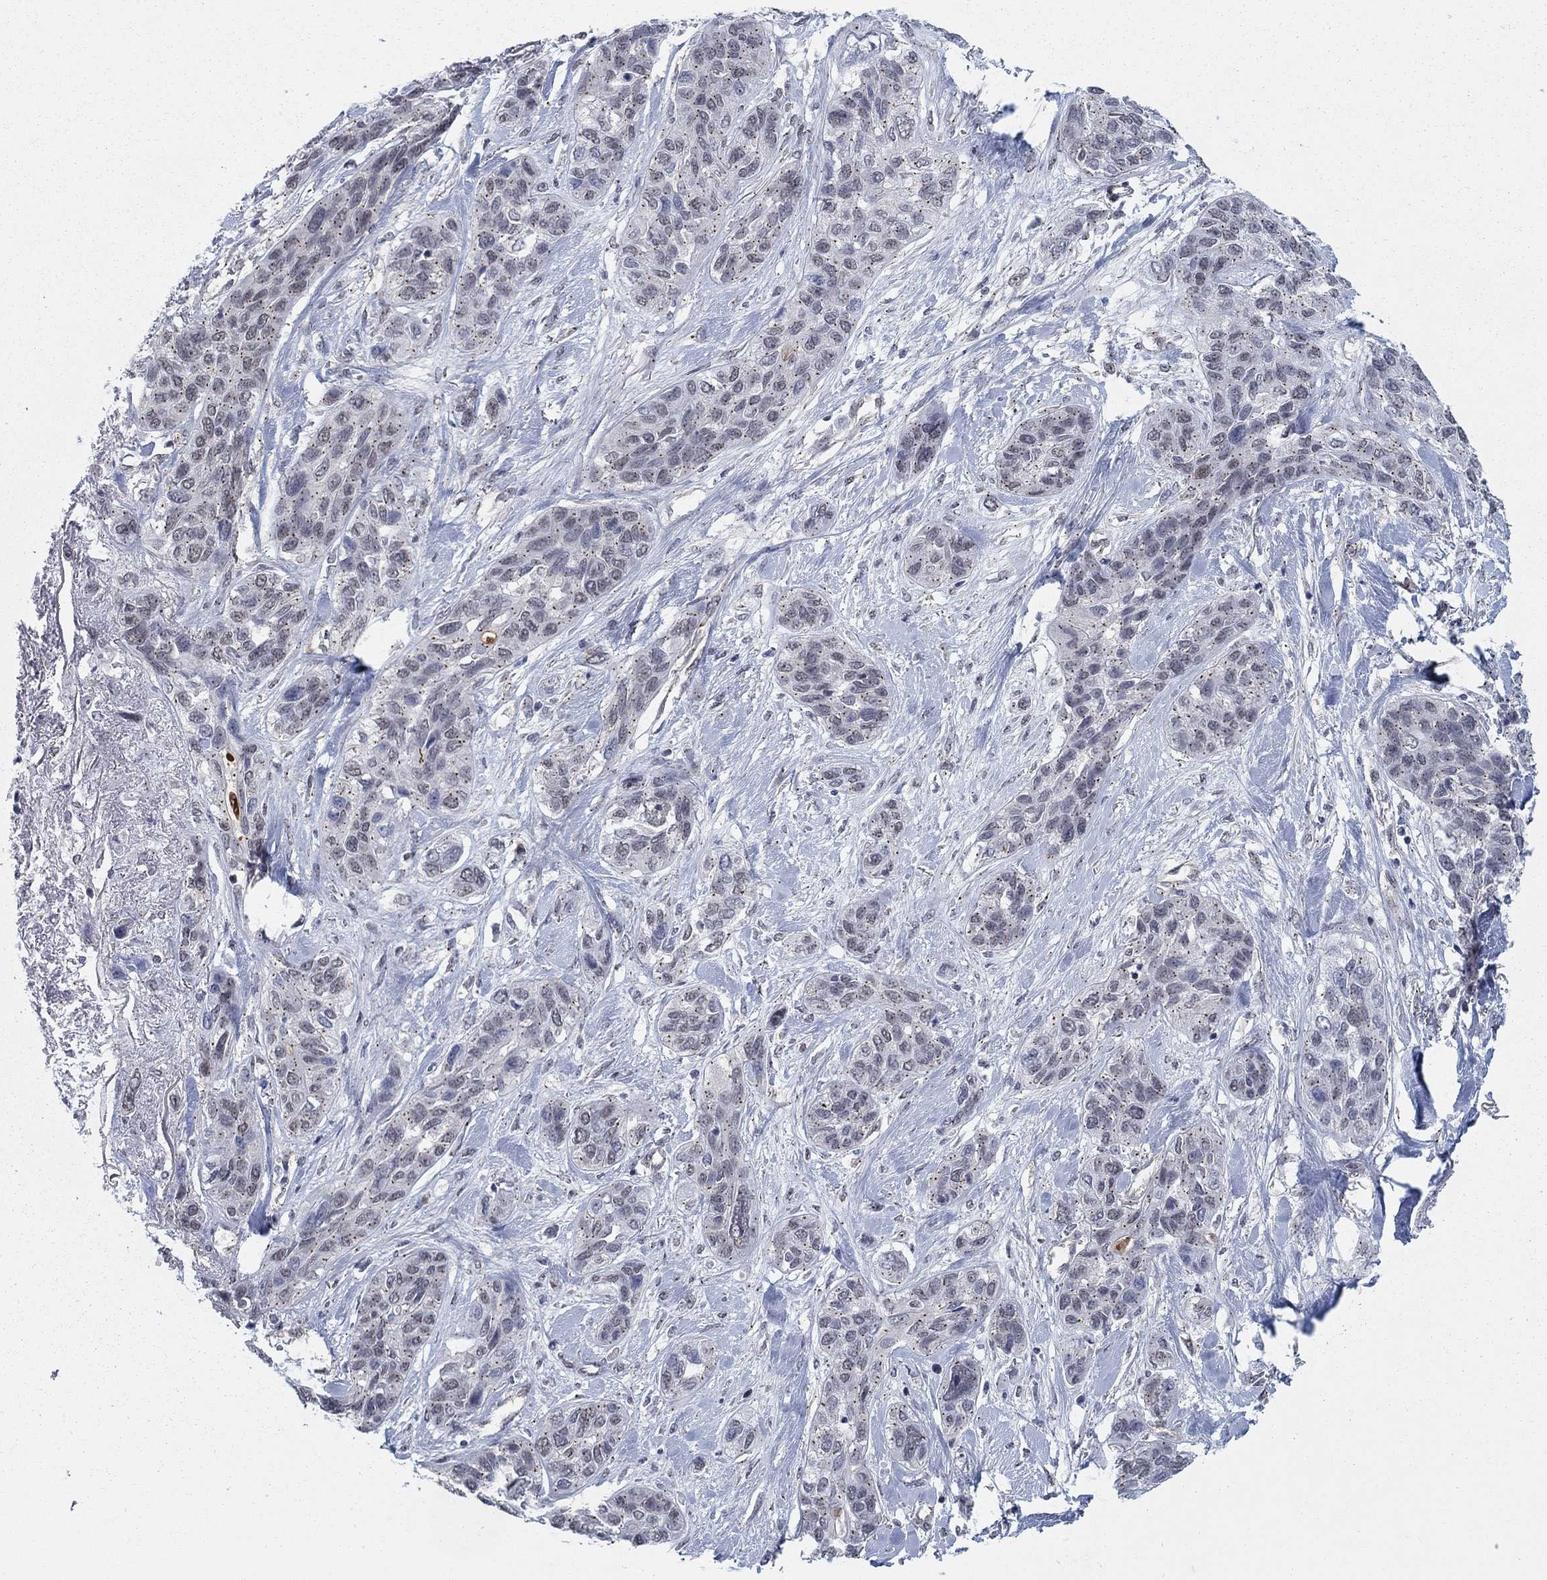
{"staining": {"intensity": "moderate", "quantity": ">75%", "location": "cytoplasmic/membranous"}, "tissue": "lung cancer", "cell_type": "Tumor cells", "image_type": "cancer", "snomed": [{"axis": "morphology", "description": "Squamous cell carcinoma, NOS"}, {"axis": "topography", "description": "Lung"}], "caption": "IHC staining of squamous cell carcinoma (lung), which shows medium levels of moderate cytoplasmic/membranous positivity in approximately >75% of tumor cells indicating moderate cytoplasmic/membranous protein positivity. The staining was performed using DAB (3,3'-diaminobenzidine) (brown) for protein detection and nuclei were counterstained in hematoxylin (blue).", "gene": "SH3RF1", "patient": {"sex": "female", "age": 70}}